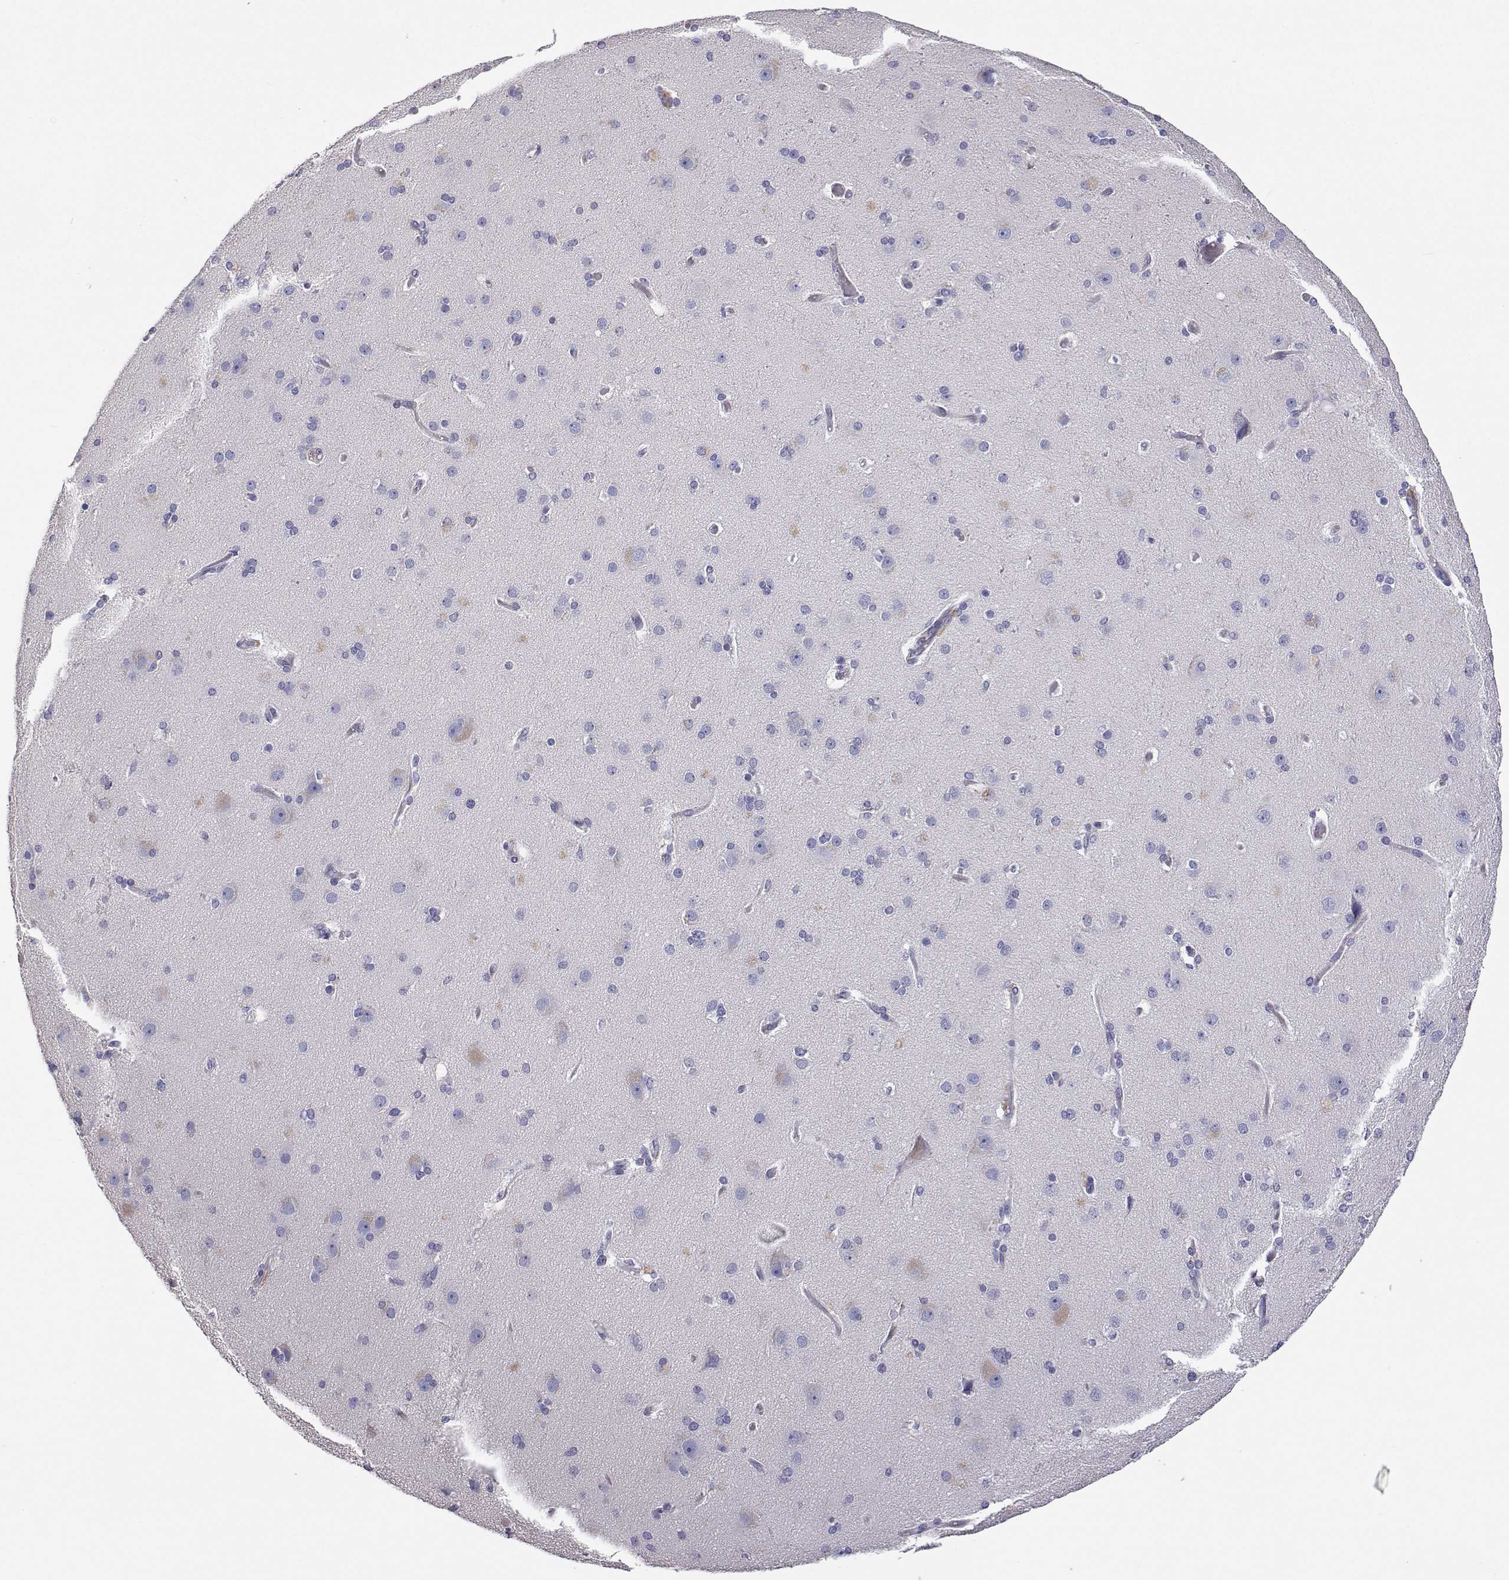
{"staining": {"intensity": "negative", "quantity": "none", "location": "none"}, "tissue": "cerebral cortex", "cell_type": "Endothelial cells", "image_type": "normal", "snomed": [{"axis": "morphology", "description": "Normal tissue, NOS"}, {"axis": "morphology", "description": "Glioma, malignant, High grade"}, {"axis": "topography", "description": "Cerebral cortex"}], "caption": "DAB (3,3'-diaminobenzidine) immunohistochemical staining of normal human cerebral cortex demonstrates no significant expression in endothelial cells. (DAB IHC, high magnification).", "gene": "ANKRD65", "patient": {"sex": "male", "age": 71}}